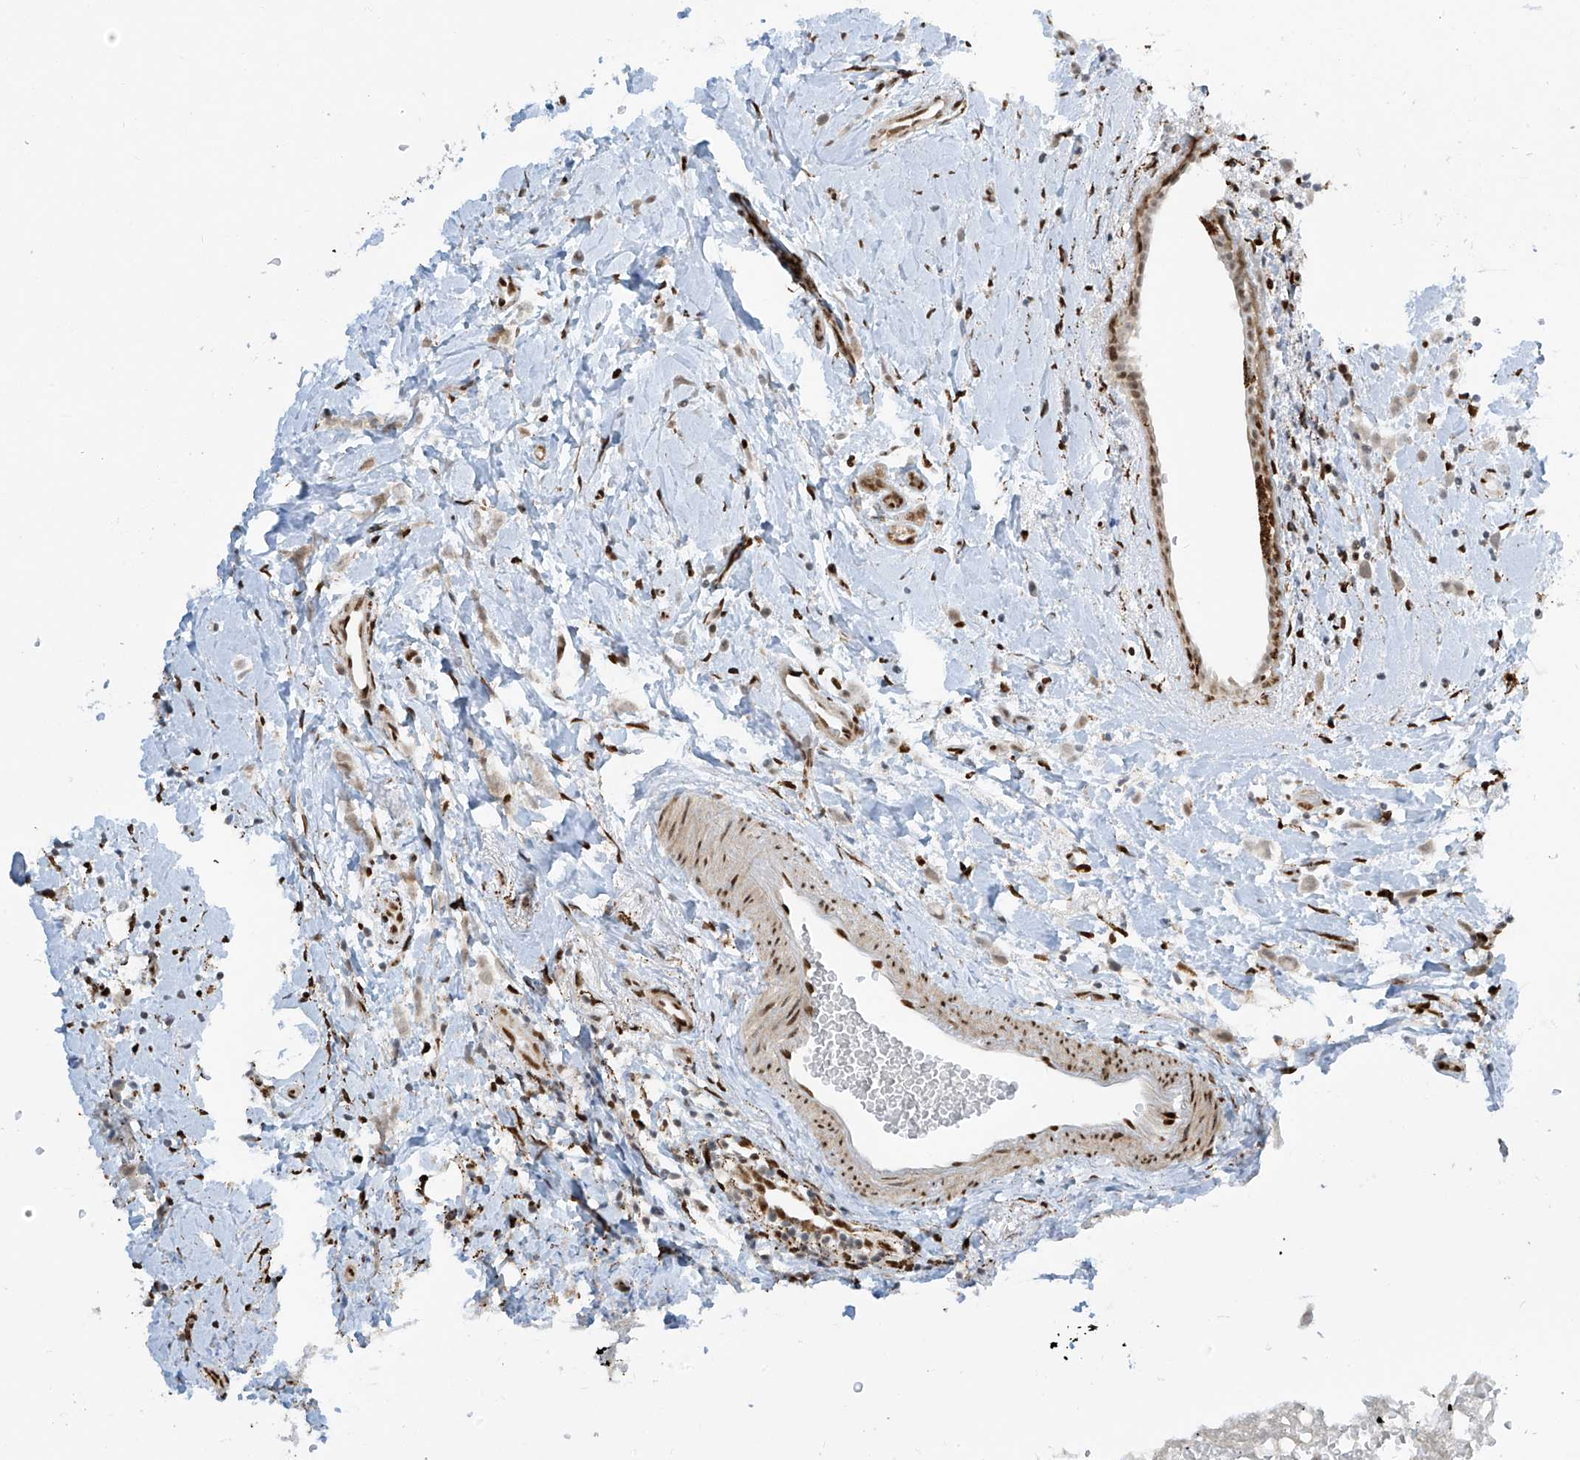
{"staining": {"intensity": "weak", "quantity": "<25%", "location": "cytoplasmic/membranous,nuclear"}, "tissue": "breast cancer", "cell_type": "Tumor cells", "image_type": "cancer", "snomed": [{"axis": "morphology", "description": "Lobular carcinoma"}, {"axis": "topography", "description": "Breast"}], "caption": "Tumor cells show no significant protein expression in breast lobular carcinoma.", "gene": "PM20D2", "patient": {"sex": "female", "age": 47}}